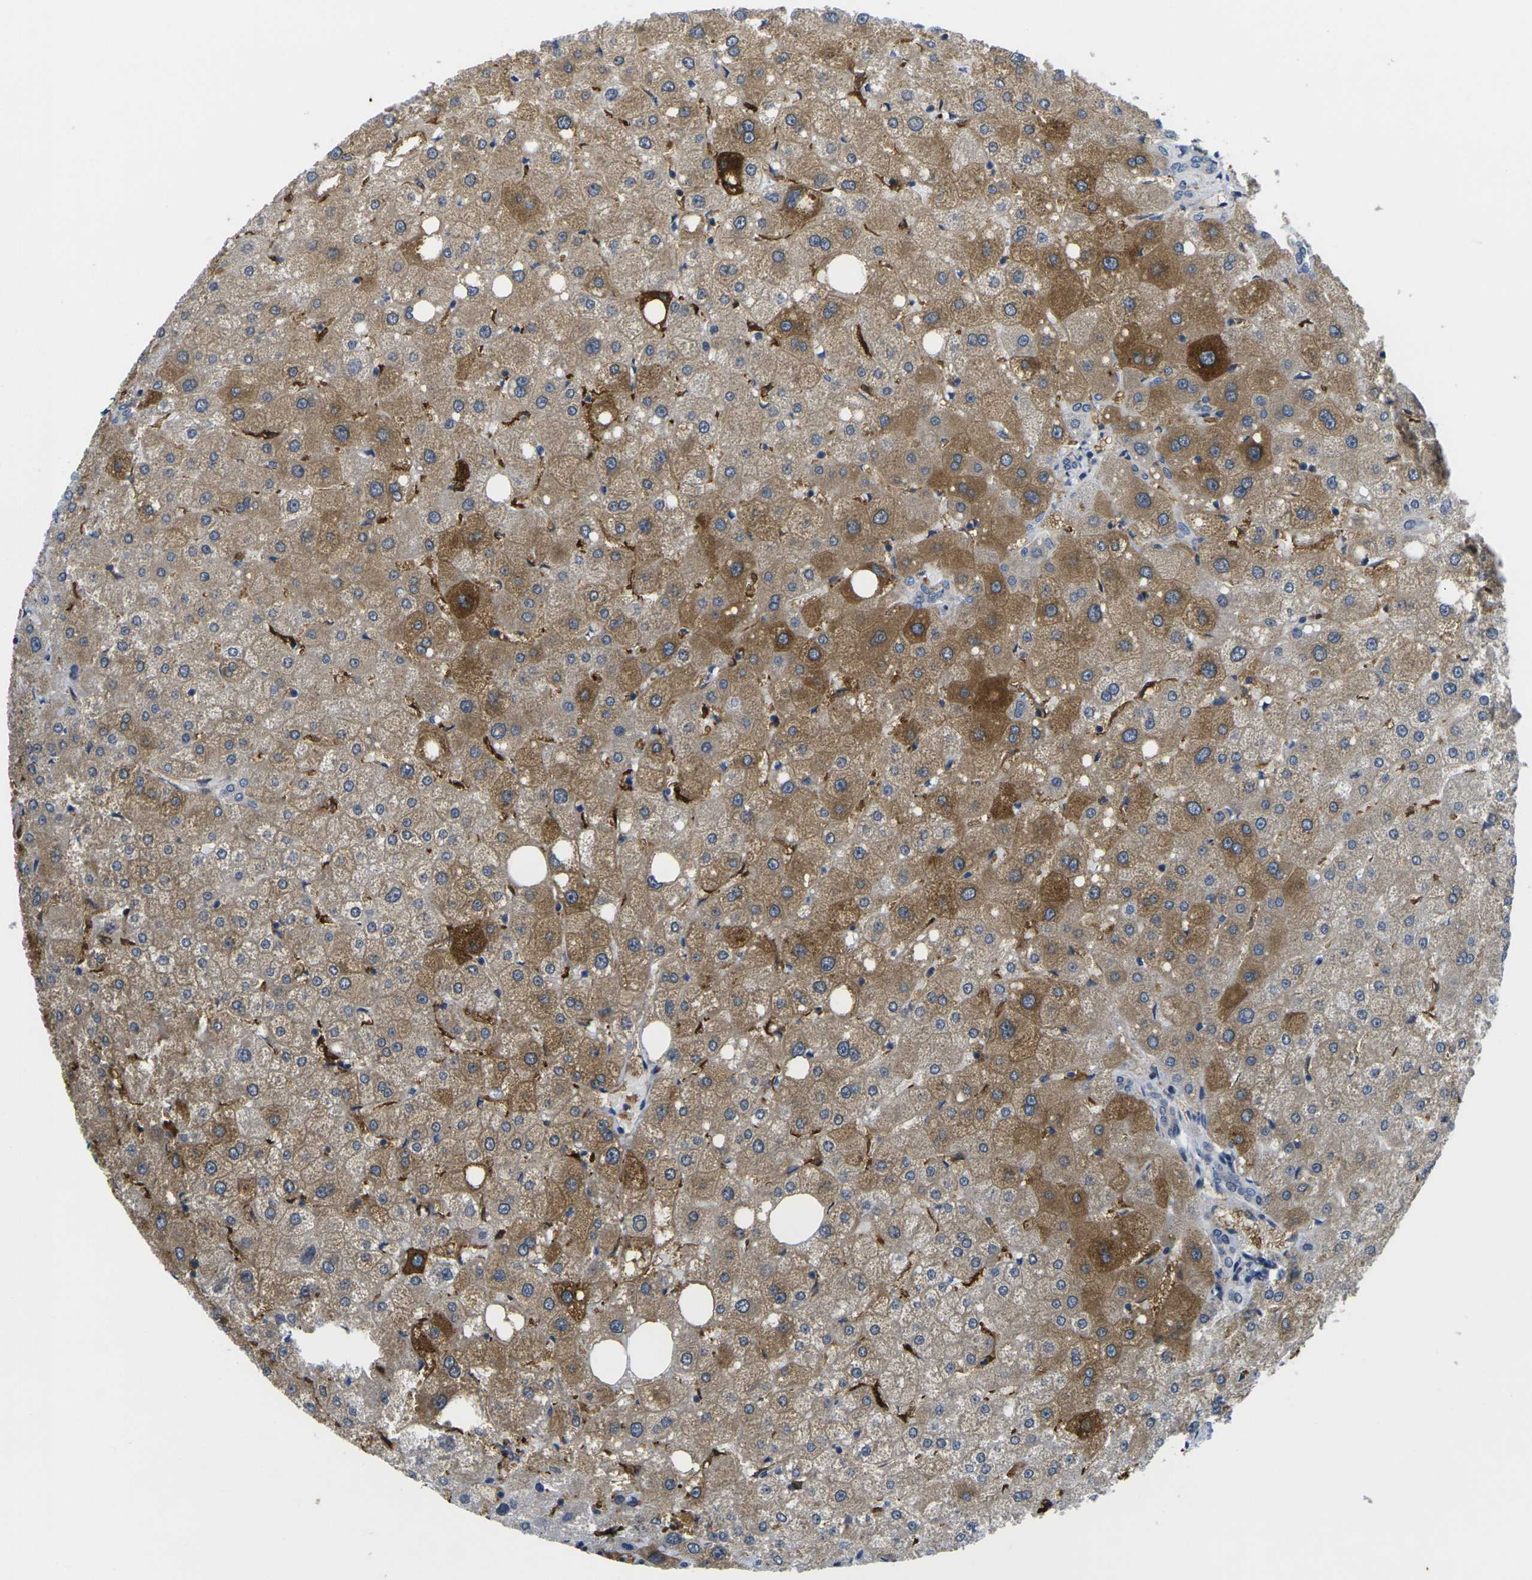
{"staining": {"intensity": "negative", "quantity": "none", "location": "none"}, "tissue": "liver", "cell_type": "Cholangiocytes", "image_type": "normal", "snomed": [{"axis": "morphology", "description": "Normal tissue, NOS"}, {"axis": "topography", "description": "Liver"}], "caption": "Unremarkable liver was stained to show a protein in brown. There is no significant expression in cholangiocytes.", "gene": "ROBO2", "patient": {"sex": "male", "age": 73}}